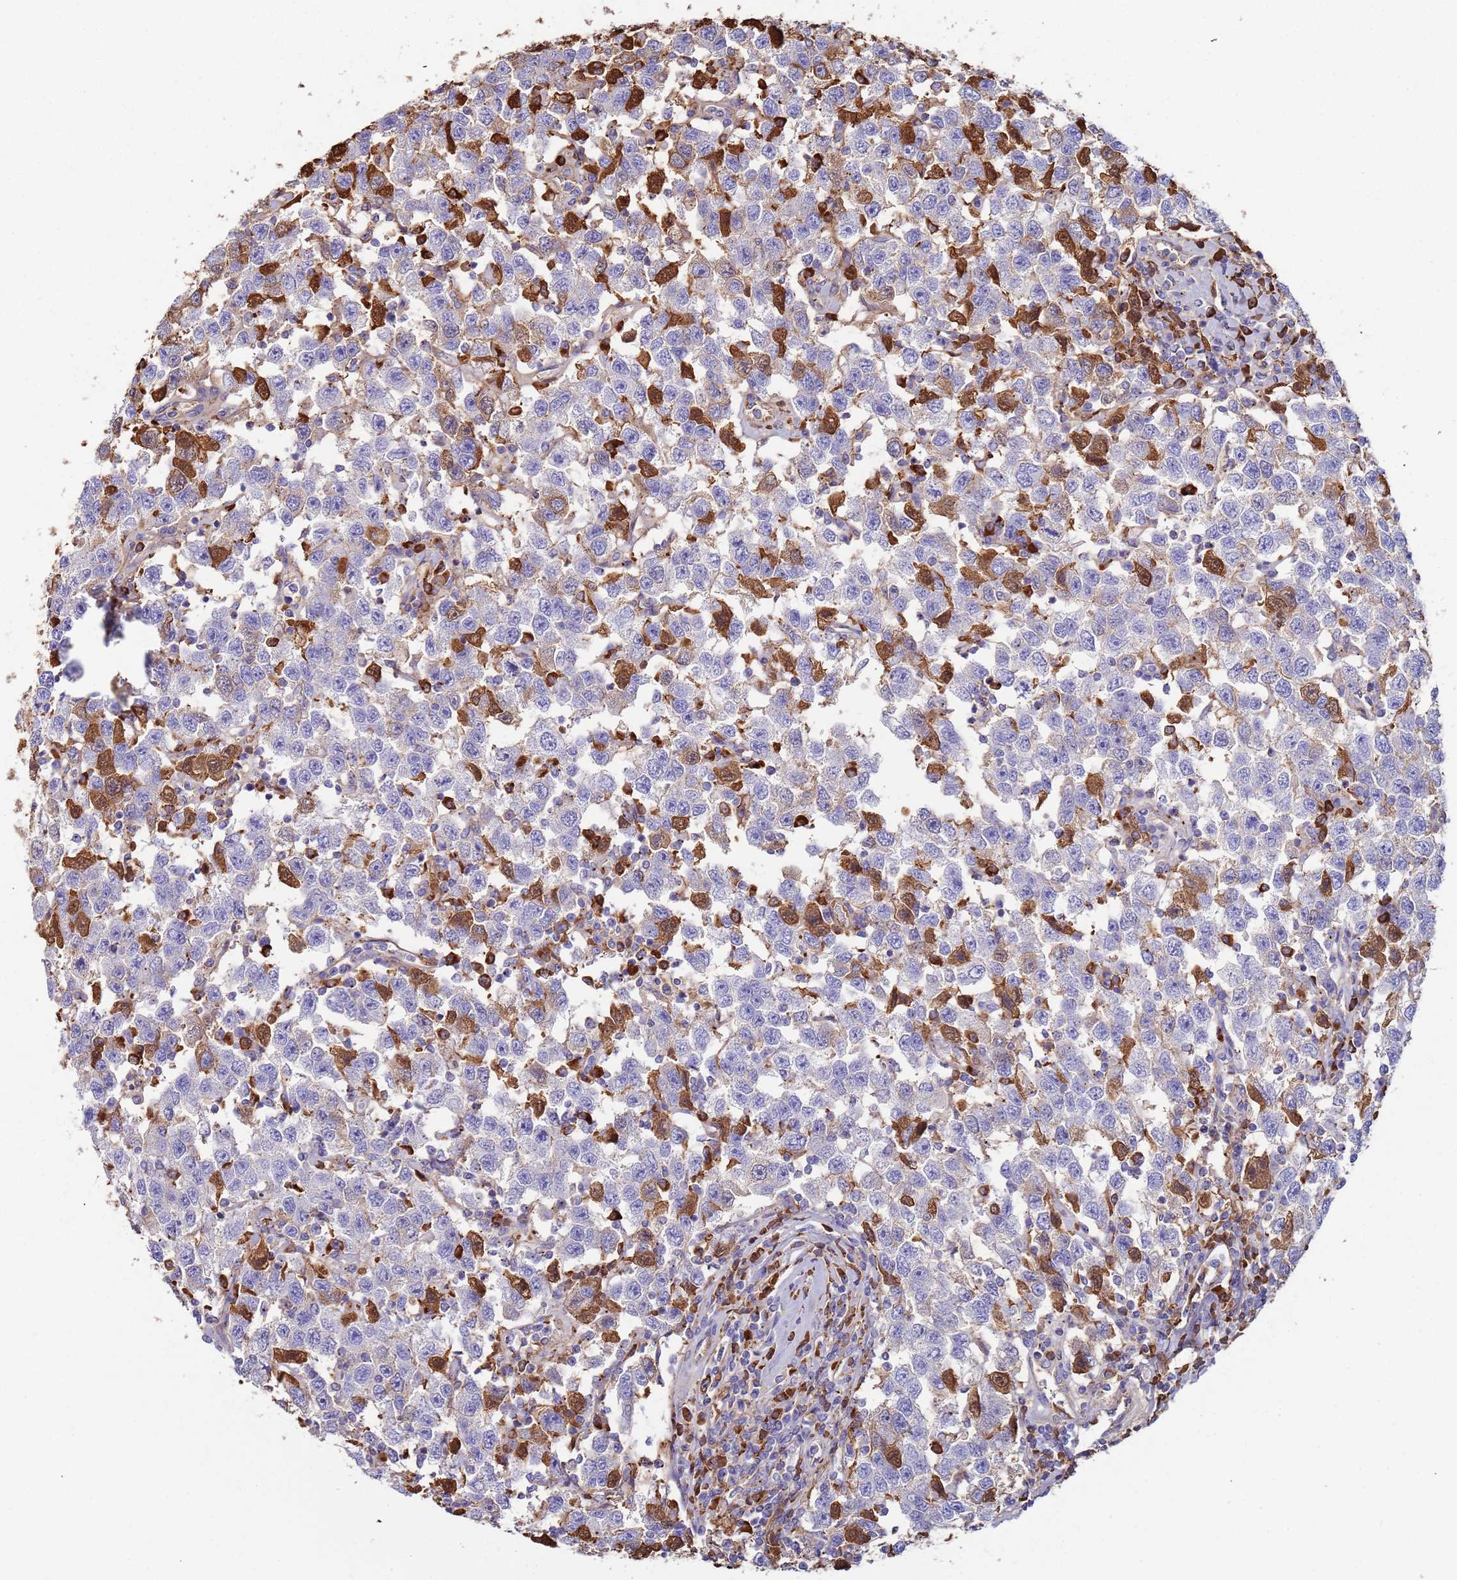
{"staining": {"intensity": "strong", "quantity": "<25%", "location": "cytoplasmic/membranous"}, "tissue": "testis cancer", "cell_type": "Tumor cells", "image_type": "cancer", "snomed": [{"axis": "morphology", "description": "Seminoma, NOS"}, {"axis": "topography", "description": "Testis"}], "caption": "Approximately <25% of tumor cells in human testis cancer (seminoma) display strong cytoplasmic/membranous protein staining as visualized by brown immunohistochemical staining.", "gene": "CYSLTR2", "patient": {"sex": "male", "age": 41}}